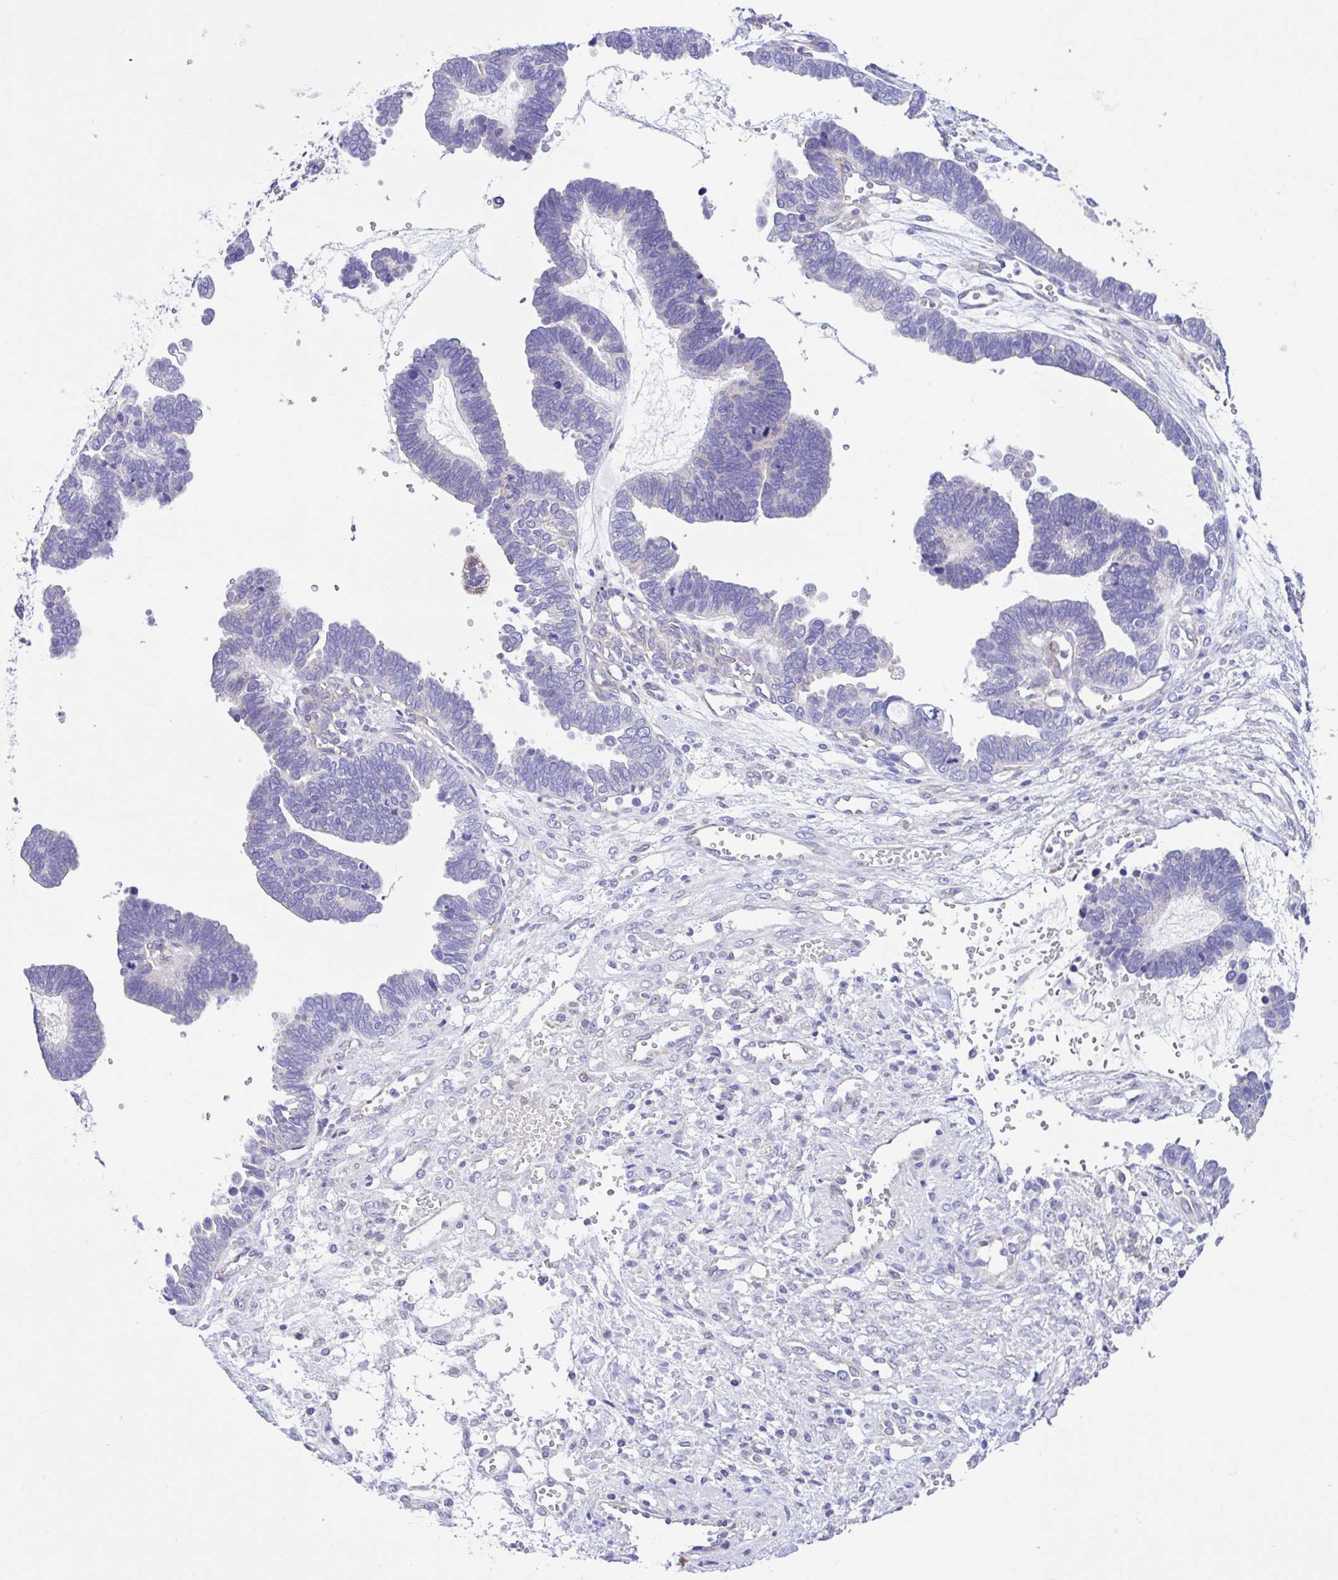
{"staining": {"intensity": "negative", "quantity": "none", "location": "none"}, "tissue": "ovarian cancer", "cell_type": "Tumor cells", "image_type": "cancer", "snomed": [{"axis": "morphology", "description": "Cystadenocarcinoma, serous, NOS"}, {"axis": "topography", "description": "Ovary"}], "caption": "This is an IHC micrograph of serous cystadenocarcinoma (ovarian). There is no staining in tumor cells.", "gene": "NDUFS2", "patient": {"sex": "female", "age": 51}}